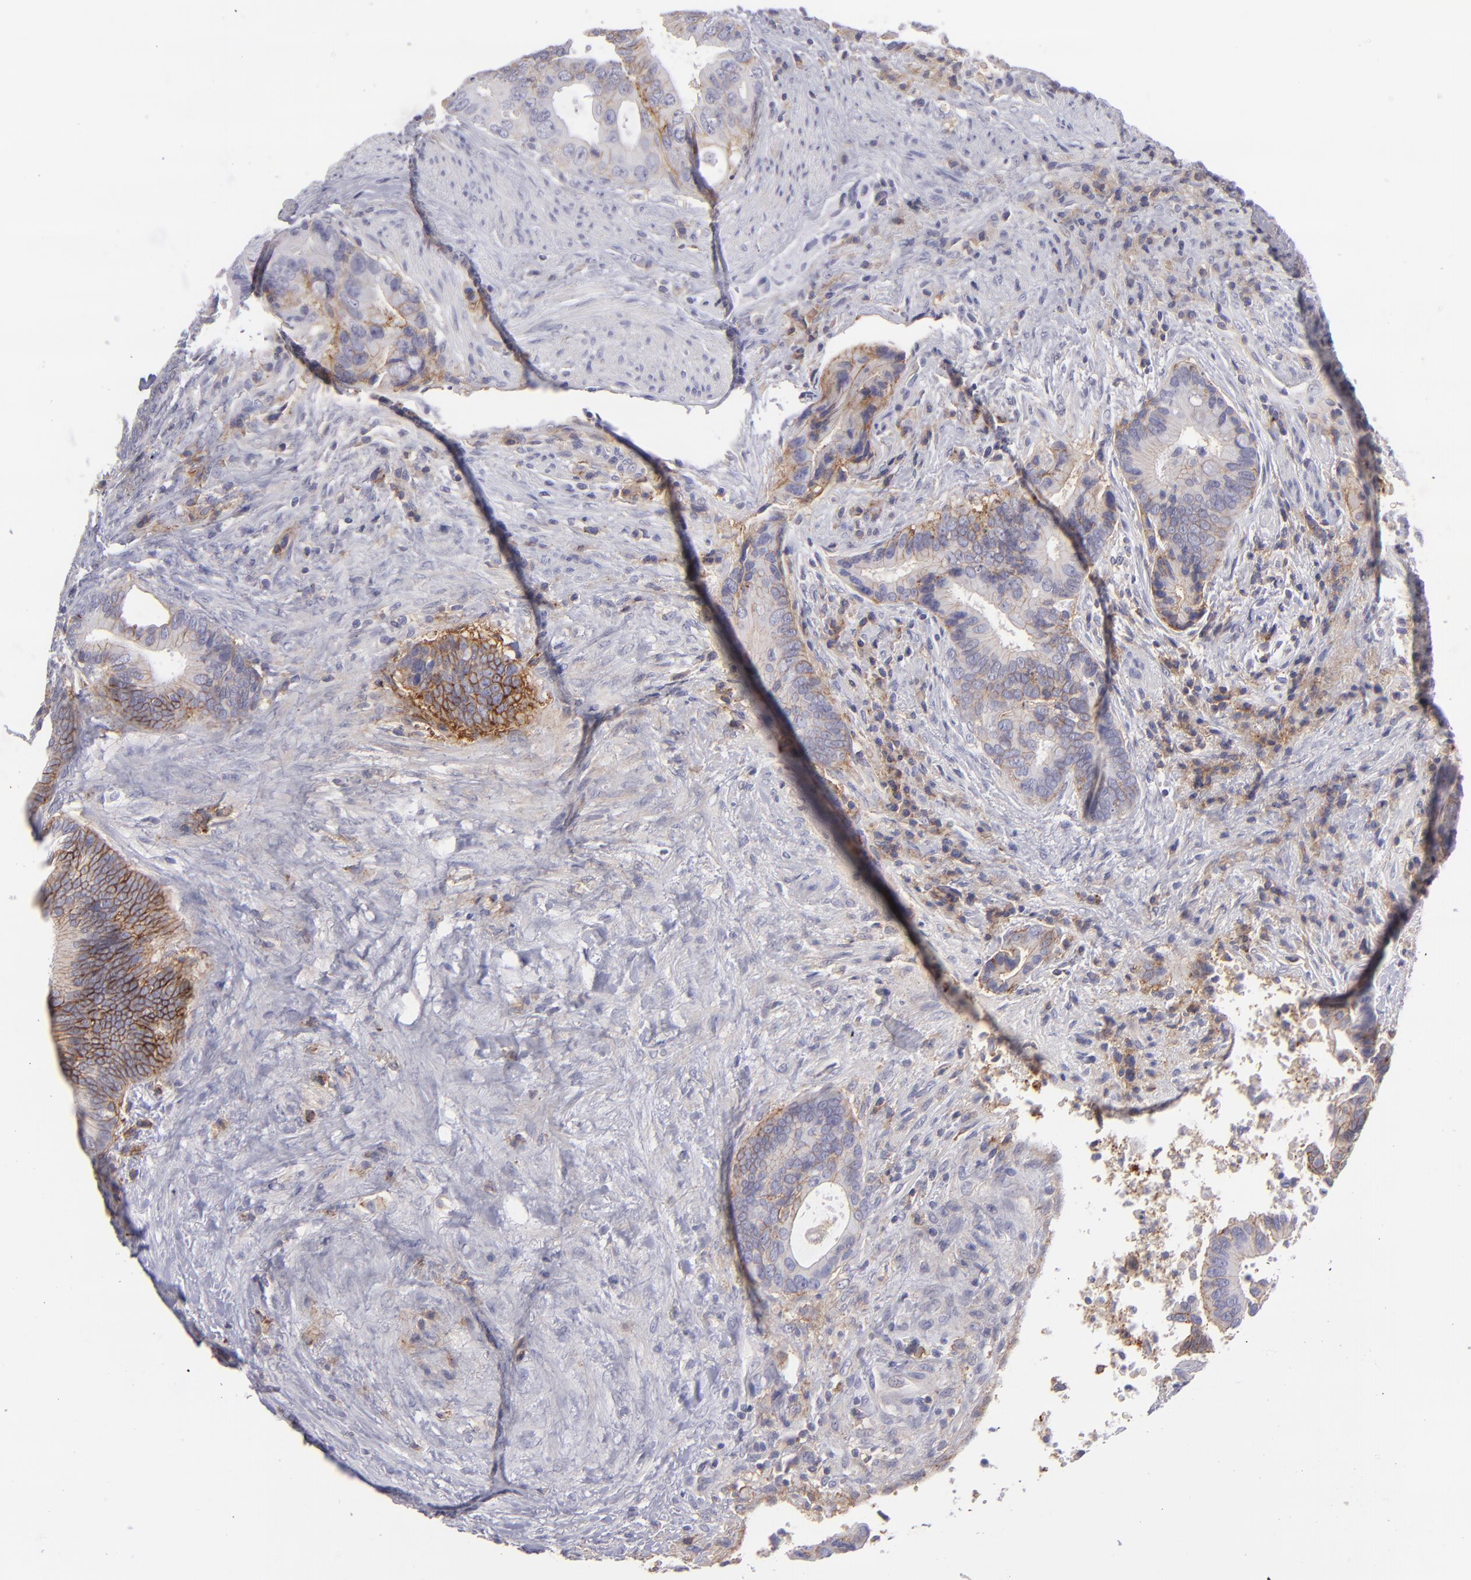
{"staining": {"intensity": "strong", "quantity": ">75%", "location": "cytoplasmic/membranous"}, "tissue": "colorectal cancer", "cell_type": "Tumor cells", "image_type": "cancer", "snomed": [{"axis": "morphology", "description": "Adenocarcinoma, NOS"}, {"axis": "topography", "description": "Rectum"}], "caption": "Protein expression analysis of adenocarcinoma (colorectal) displays strong cytoplasmic/membranous staining in approximately >75% of tumor cells.", "gene": "BSG", "patient": {"sex": "female", "age": 67}}